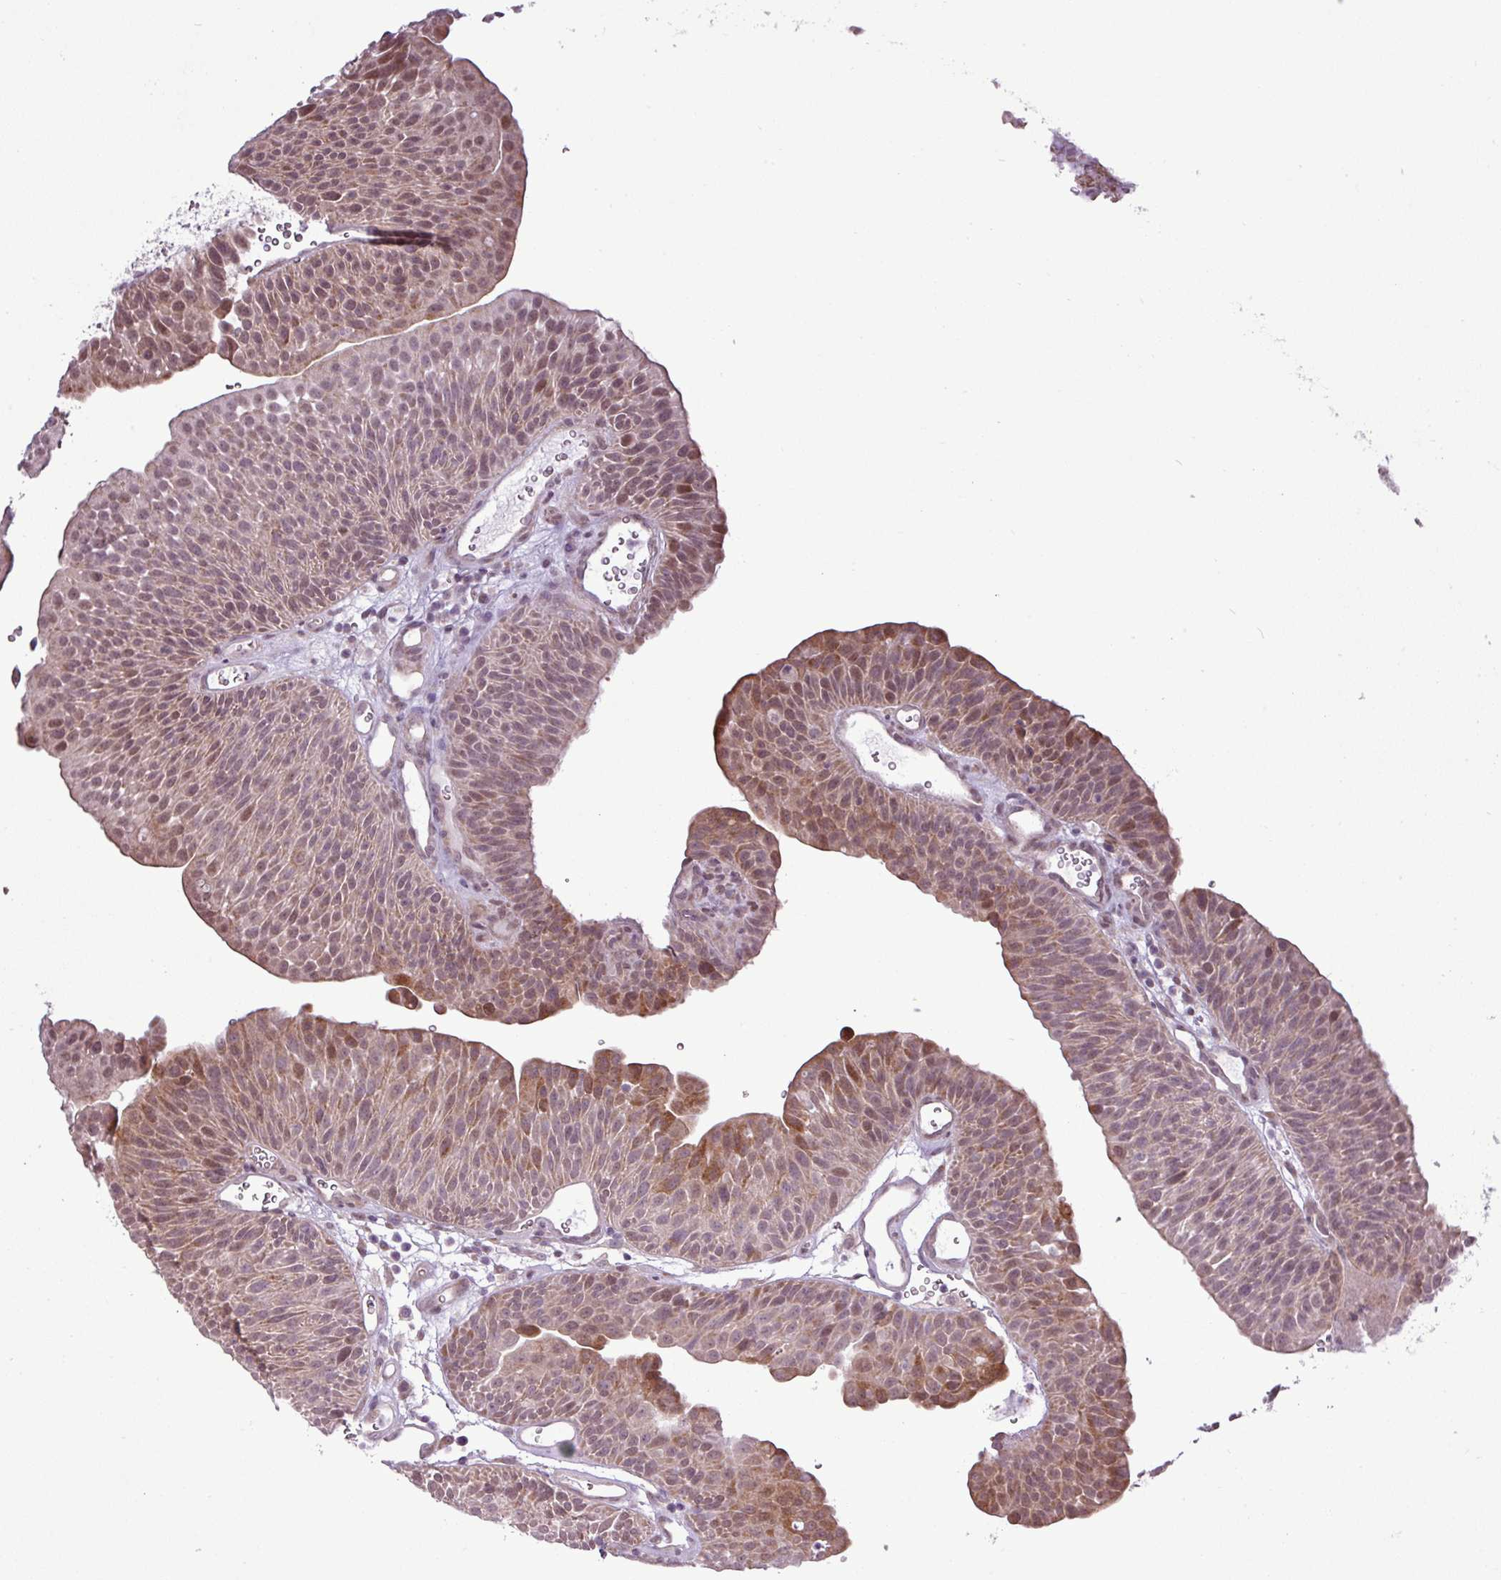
{"staining": {"intensity": "moderate", "quantity": "25%-75%", "location": "cytoplasmic/membranous"}, "tissue": "urothelial cancer", "cell_type": "Tumor cells", "image_type": "cancer", "snomed": [{"axis": "morphology", "description": "Urothelial carcinoma, NOS"}, {"axis": "topography", "description": "Urinary bladder"}], "caption": "Urothelial cancer stained with IHC shows moderate cytoplasmic/membranous expression in approximately 25%-75% of tumor cells. The protein of interest is shown in brown color, while the nuclei are stained blue.", "gene": "GPT2", "patient": {"sex": "male", "age": 67}}